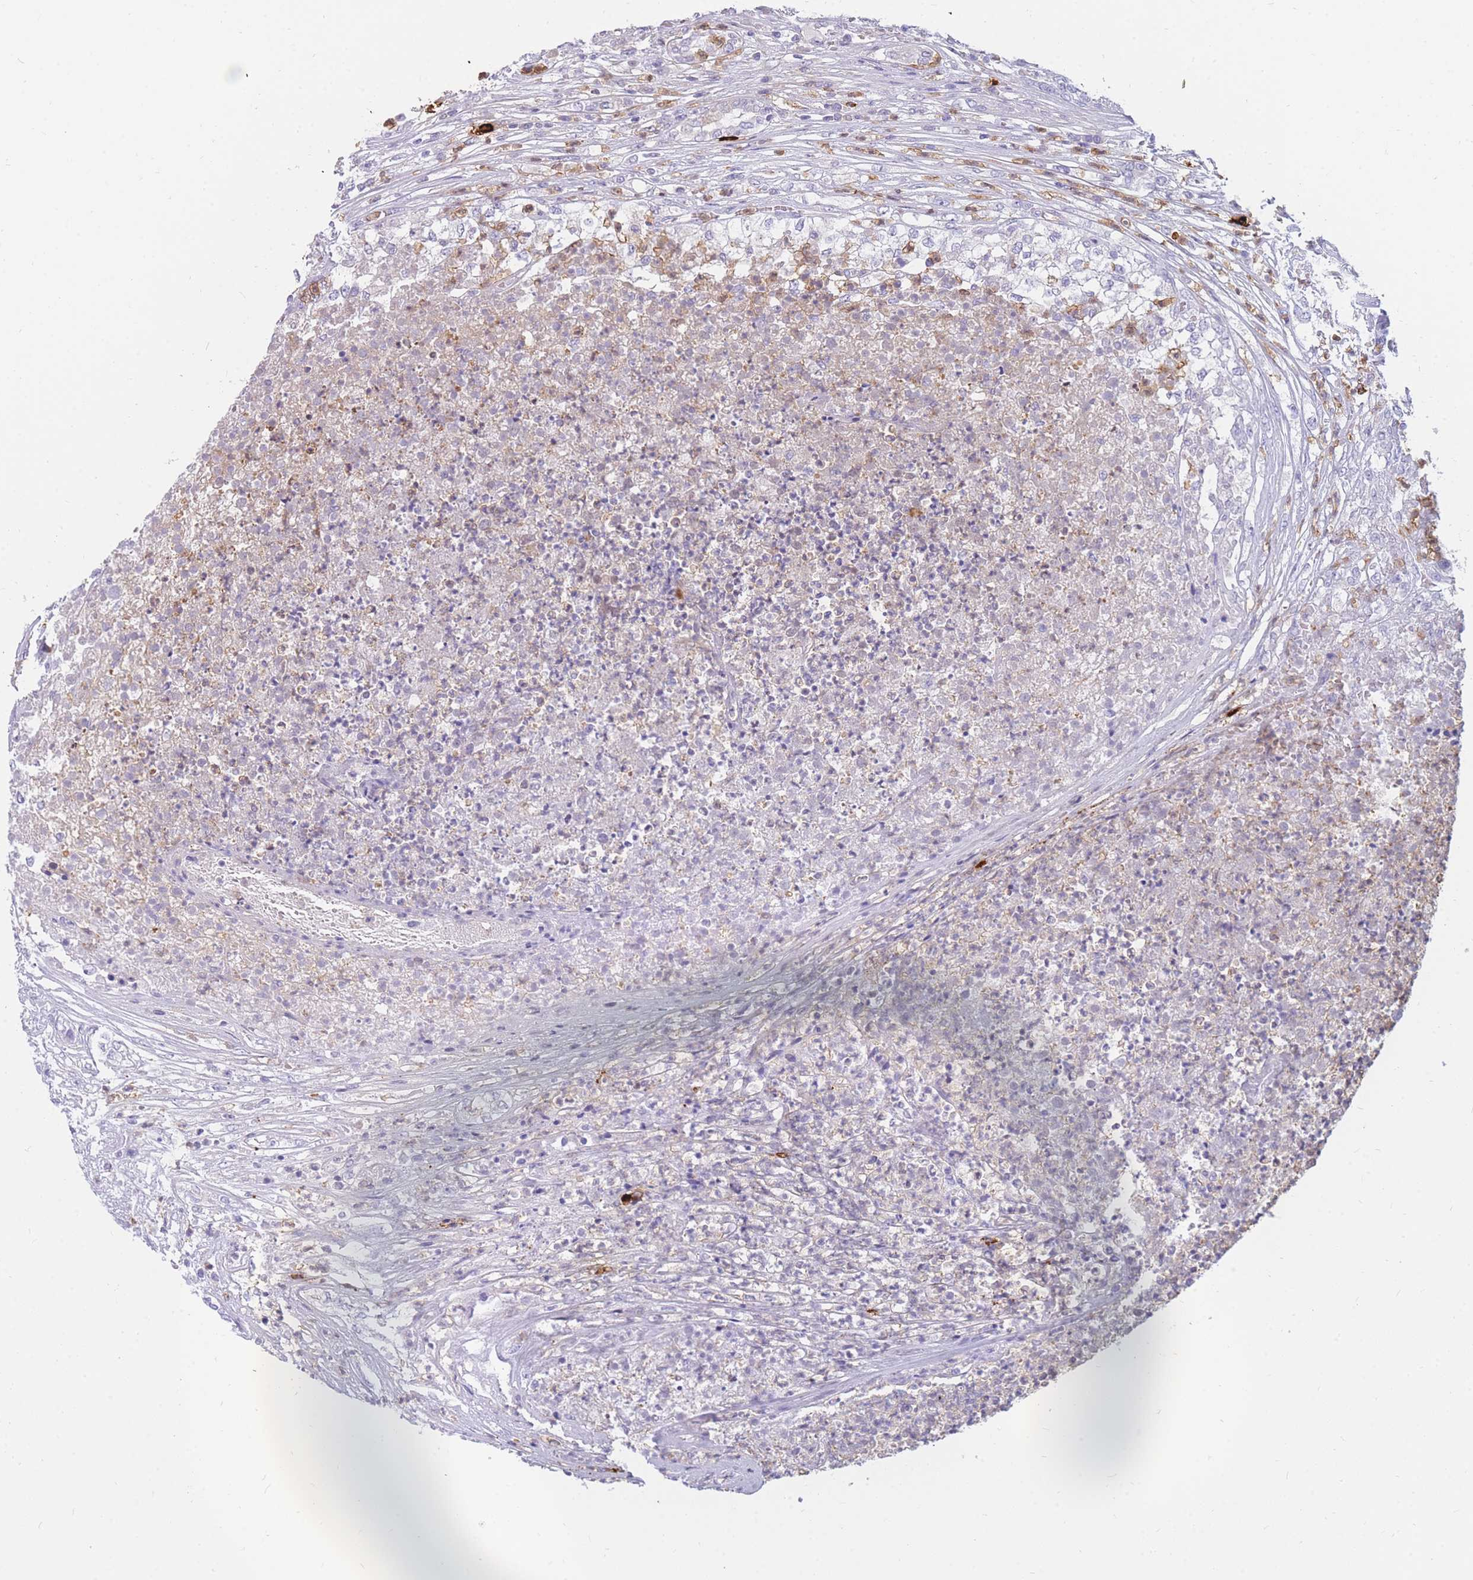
{"staining": {"intensity": "negative", "quantity": "none", "location": "none"}, "tissue": "renal cancer", "cell_type": "Tumor cells", "image_type": "cancer", "snomed": [{"axis": "morphology", "description": "Adenocarcinoma, NOS"}, {"axis": "topography", "description": "Kidney"}], "caption": "Immunohistochemistry (IHC) image of neoplastic tissue: renal cancer (adenocarcinoma) stained with DAB reveals no significant protein staining in tumor cells. (Brightfield microscopy of DAB immunohistochemistry at high magnification).", "gene": "TPSAB1", "patient": {"sex": "female", "age": 54}}